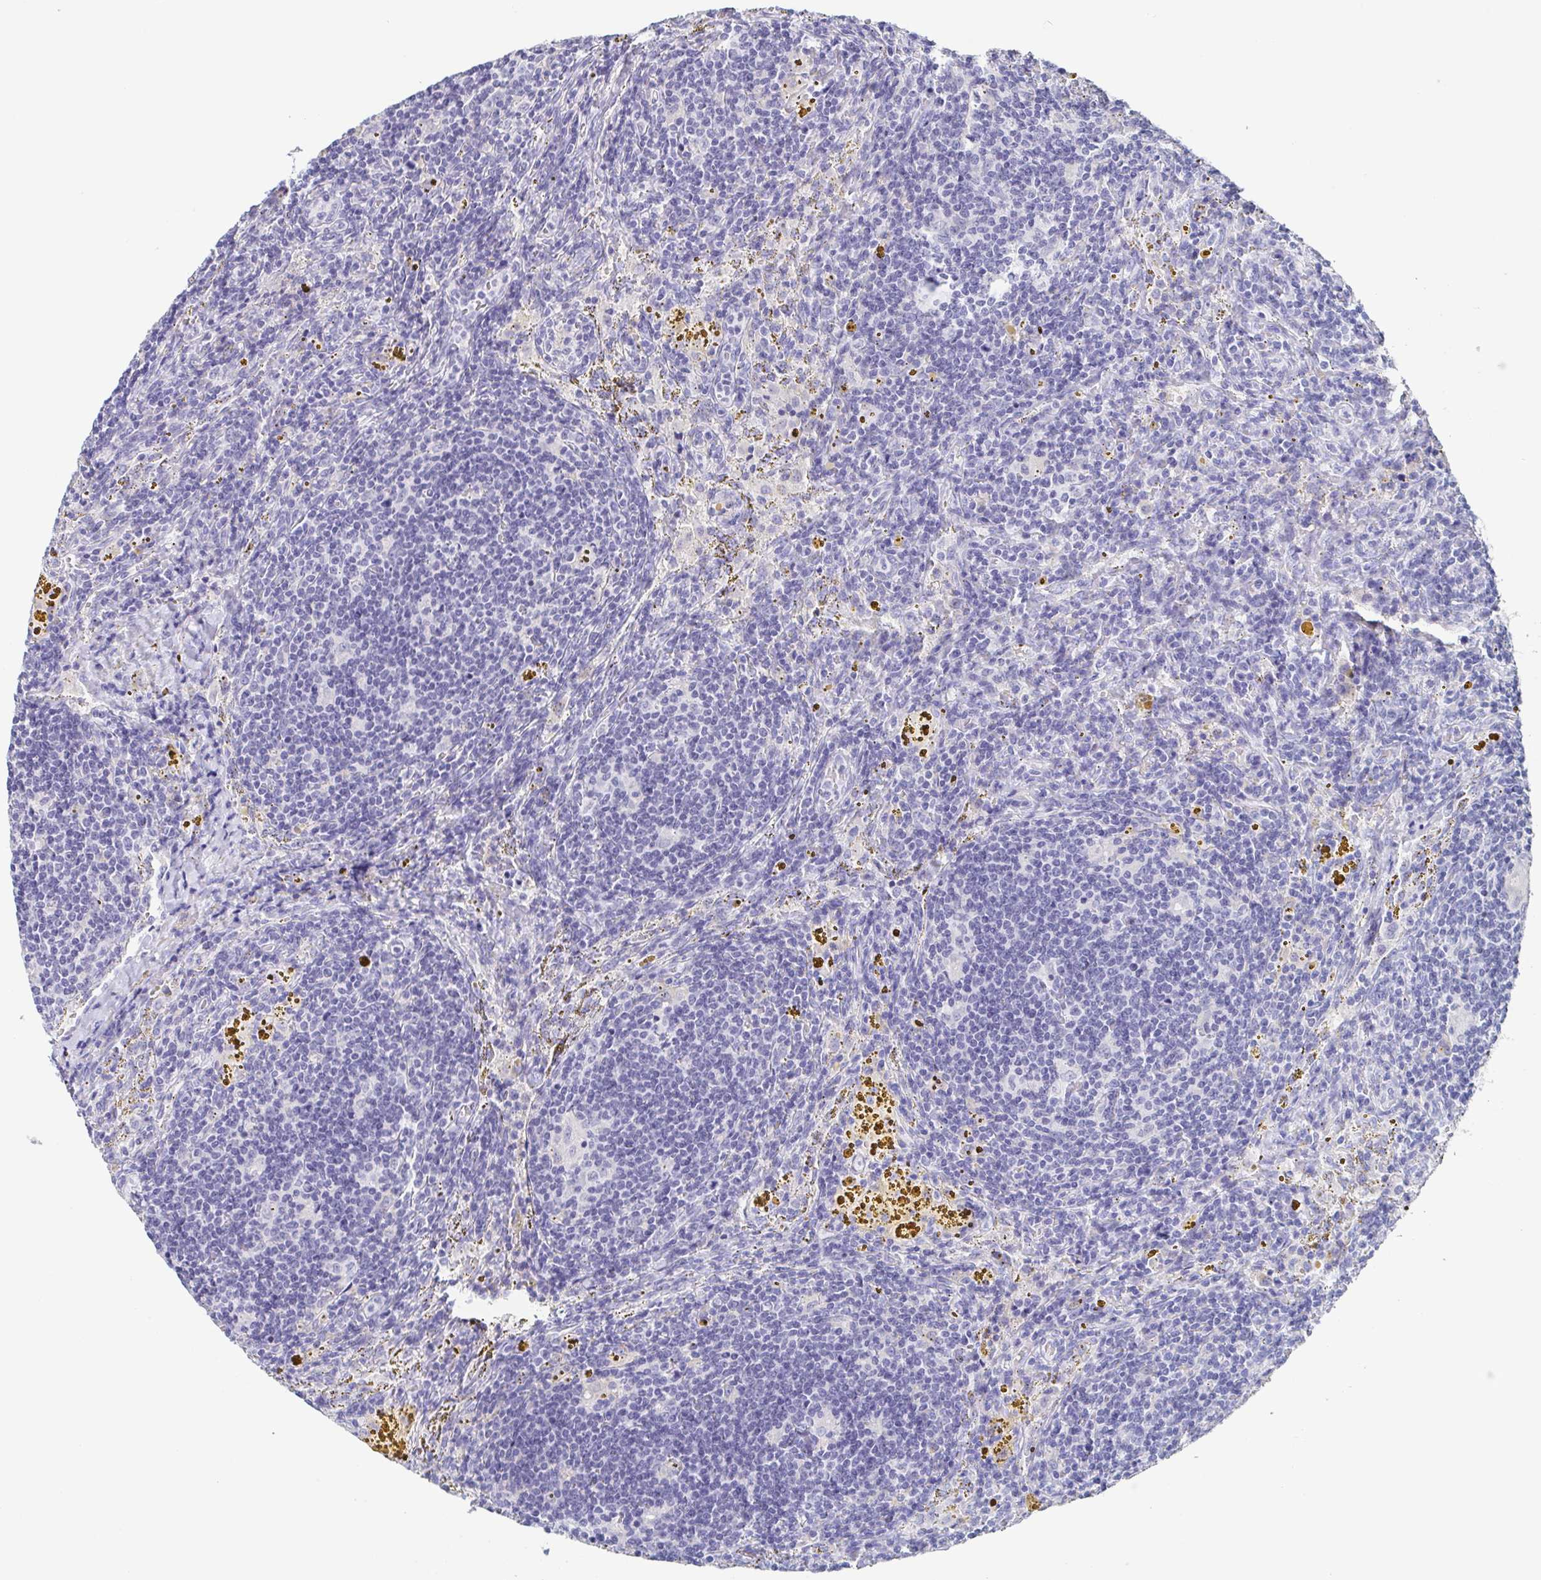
{"staining": {"intensity": "negative", "quantity": "none", "location": "none"}, "tissue": "lymphoma", "cell_type": "Tumor cells", "image_type": "cancer", "snomed": [{"axis": "morphology", "description": "Malignant lymphoma, non-Hodgkin's type, Low grade"}, {"axis": "topography", "description": "Spleen"}], "caption": "Micrograph shows no protein positivity in tumor cells of low-grade malignant lymphoma, non-Hodgkin's type tissue.", "gene": "ITLN1", "patient": {"sex": "female", "age": 70}}